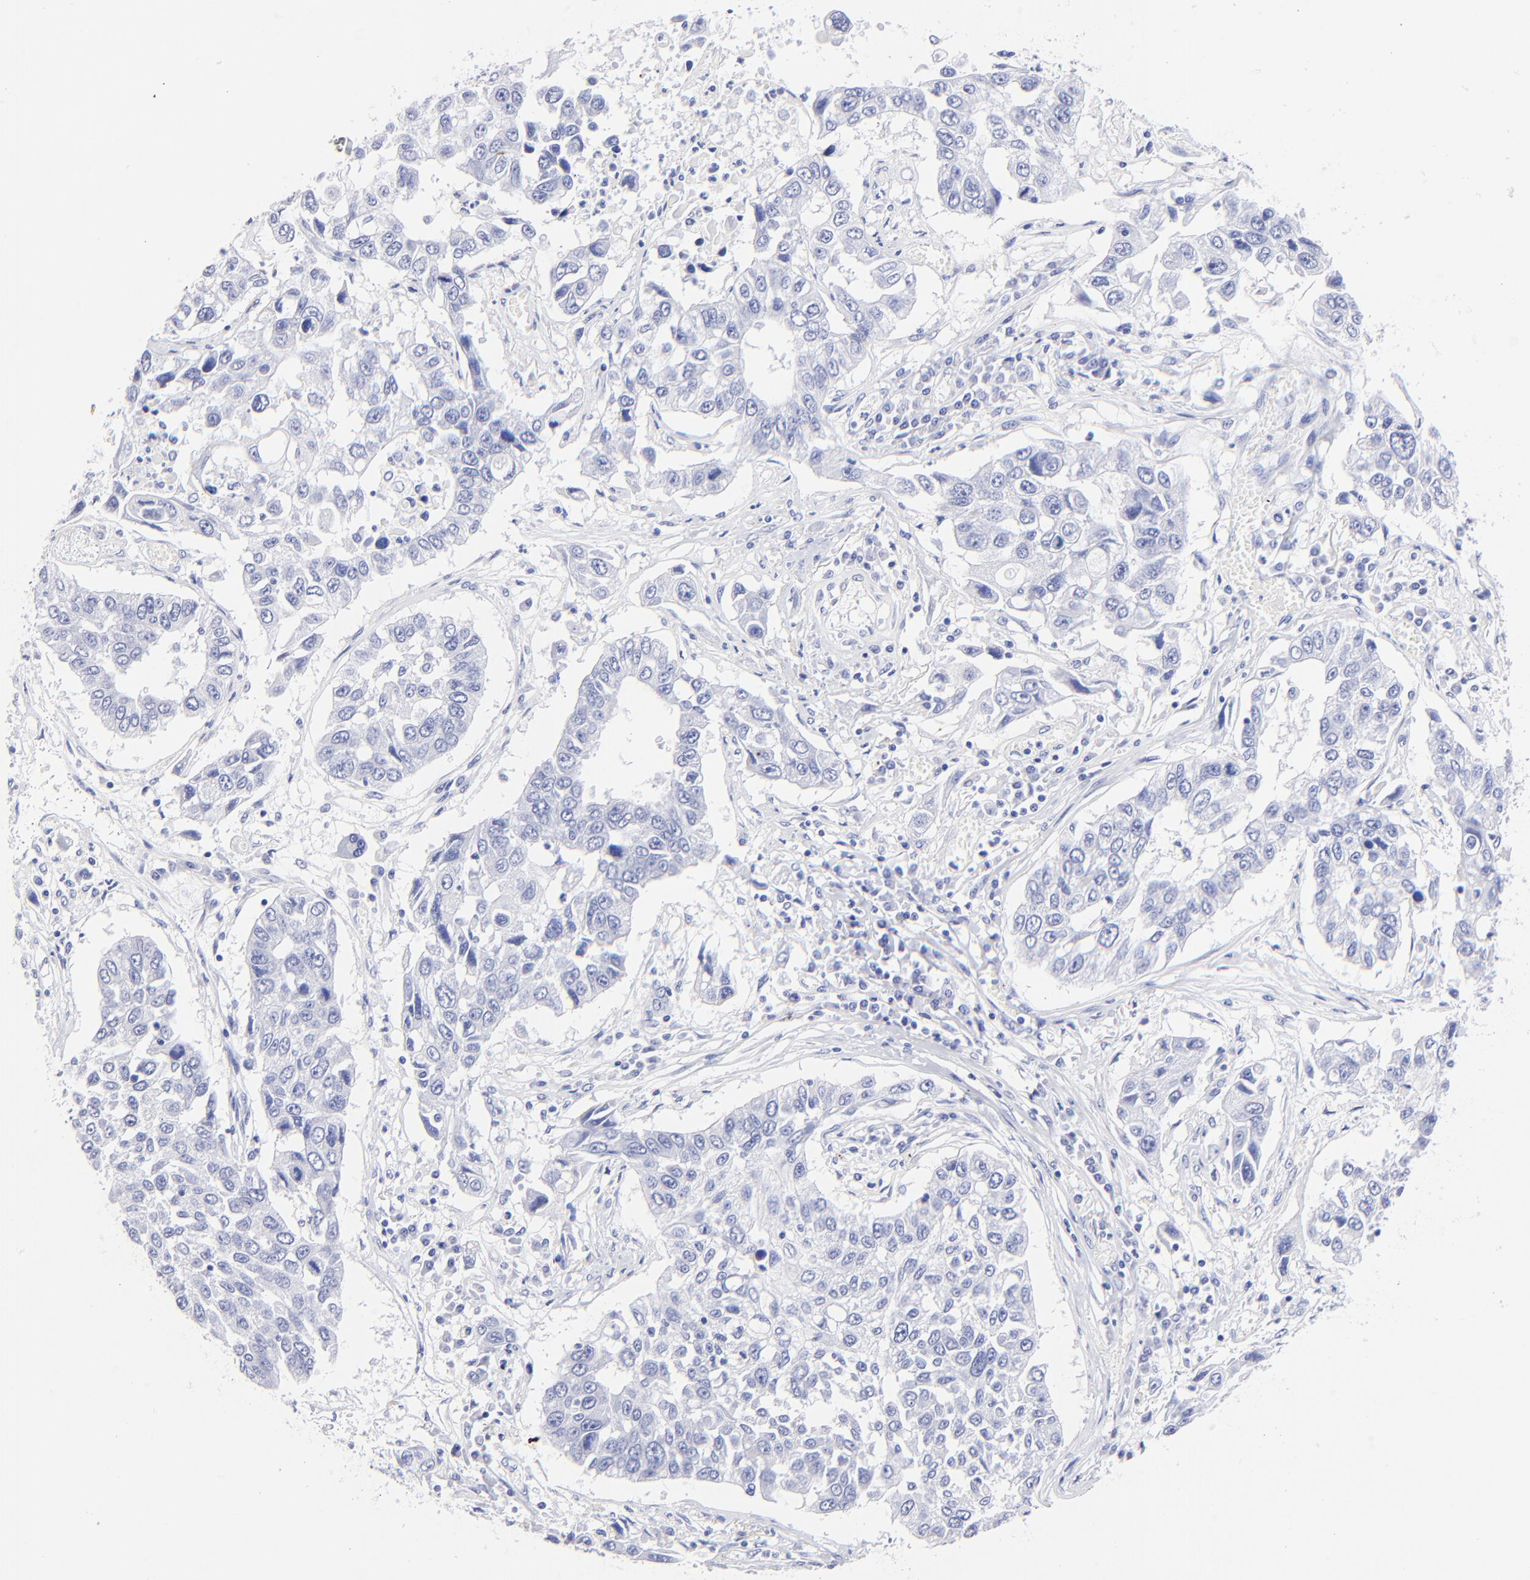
{"staining": {"intensity": "negative", "quantity": "none", "location": "none"}, "tissue": "lung cancer", "cell_type": "Tumor cells", "image_type": "cancer", "snomed": [{"axis": "morphology", "description": "Squamous cell carcinoma, NOS"}, {"axis": "topography", "description": "Lung"}], "caption": "IHC of human squamous cell carcinoma (lung) demonstrates no expression in tumor cells. (DAB immunohistochemistry, high magnification).", "gene": "HORMAD2", "patient": {"sex": "male", "age": 71}}